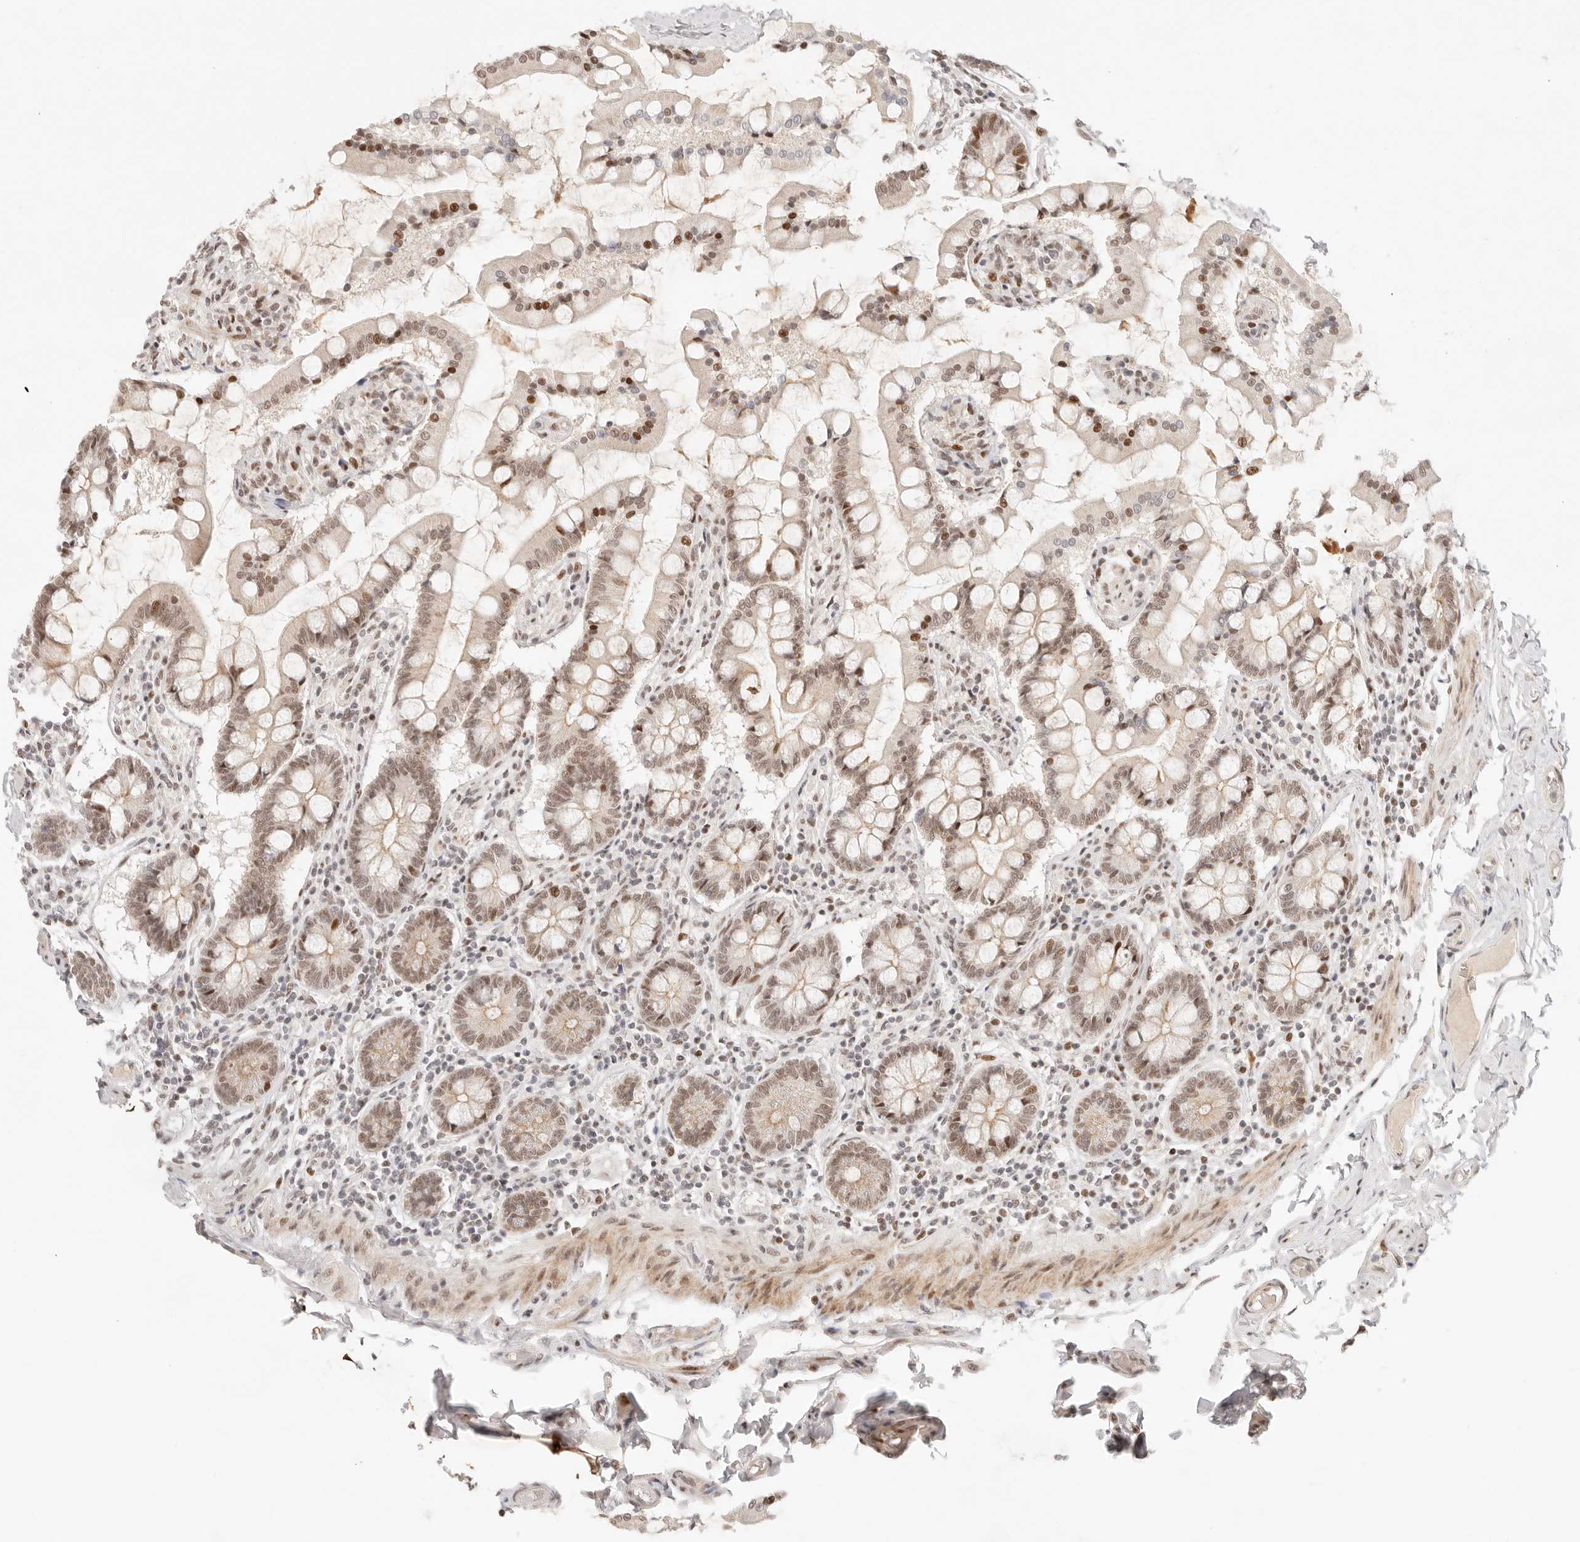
{"staining": {"intensity": "strong", "quantity": "25%-75%", "location": "cytoplasmic/membranous,nuclear"}, "tissue": "small intestine", "cell_type": "Glandular cells", "image_type": "normal", "snomed": [{"axis": "morphology", "description": "Normal tissue, NOS"}, {"axis": "topography", "description": "Small intestine"}], "caption": "Glandular cells reveal high levels of strong cytoplasmic/membranous,nuclear expression in about 25%-75% of cells in benign human small intestine. (Brightfield microscopy of DAB IHC at high magnification).", "gene": "HOXC5", "patient": {"sex": "male", "age": 41}}